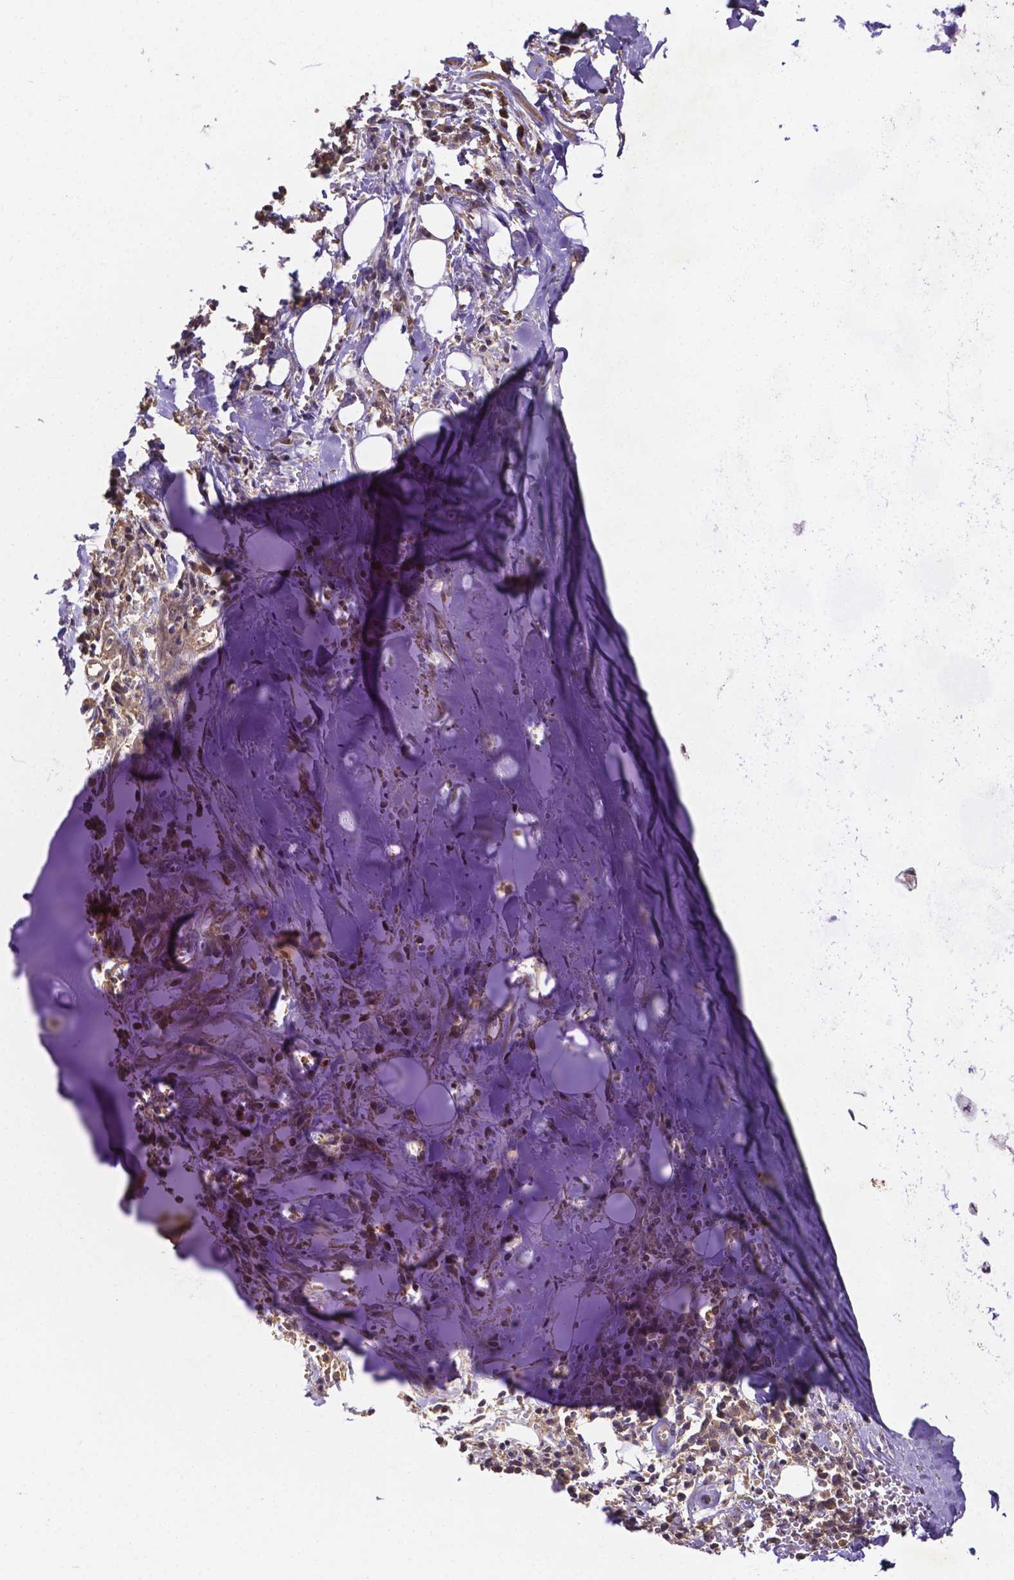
{"staining": {"intensity": "negative", "quantity": "none", "location": "none"}, "tissue": "adipose tissue", "cell_type": "Adipocytes", "image_type": "normal", "snomed": [{"axis": "morphology", "description": "Normal tissue, NOS"}, {"axis": "morphology", "description": "Squamous cell carcinoma, NOS"}, {"axis": "topography", "description": "Cartilage tissue"}, {"axis": "topography", "description": "Bronchus"}, {"axis": "topography", "description": "Lung"}], "caption": "This is an IHC histopathology image of normal human adipose tissue. There is no expression in adipocytes.", "gene": "RNF123", "patient": {"sex": "male", "age": 66}}